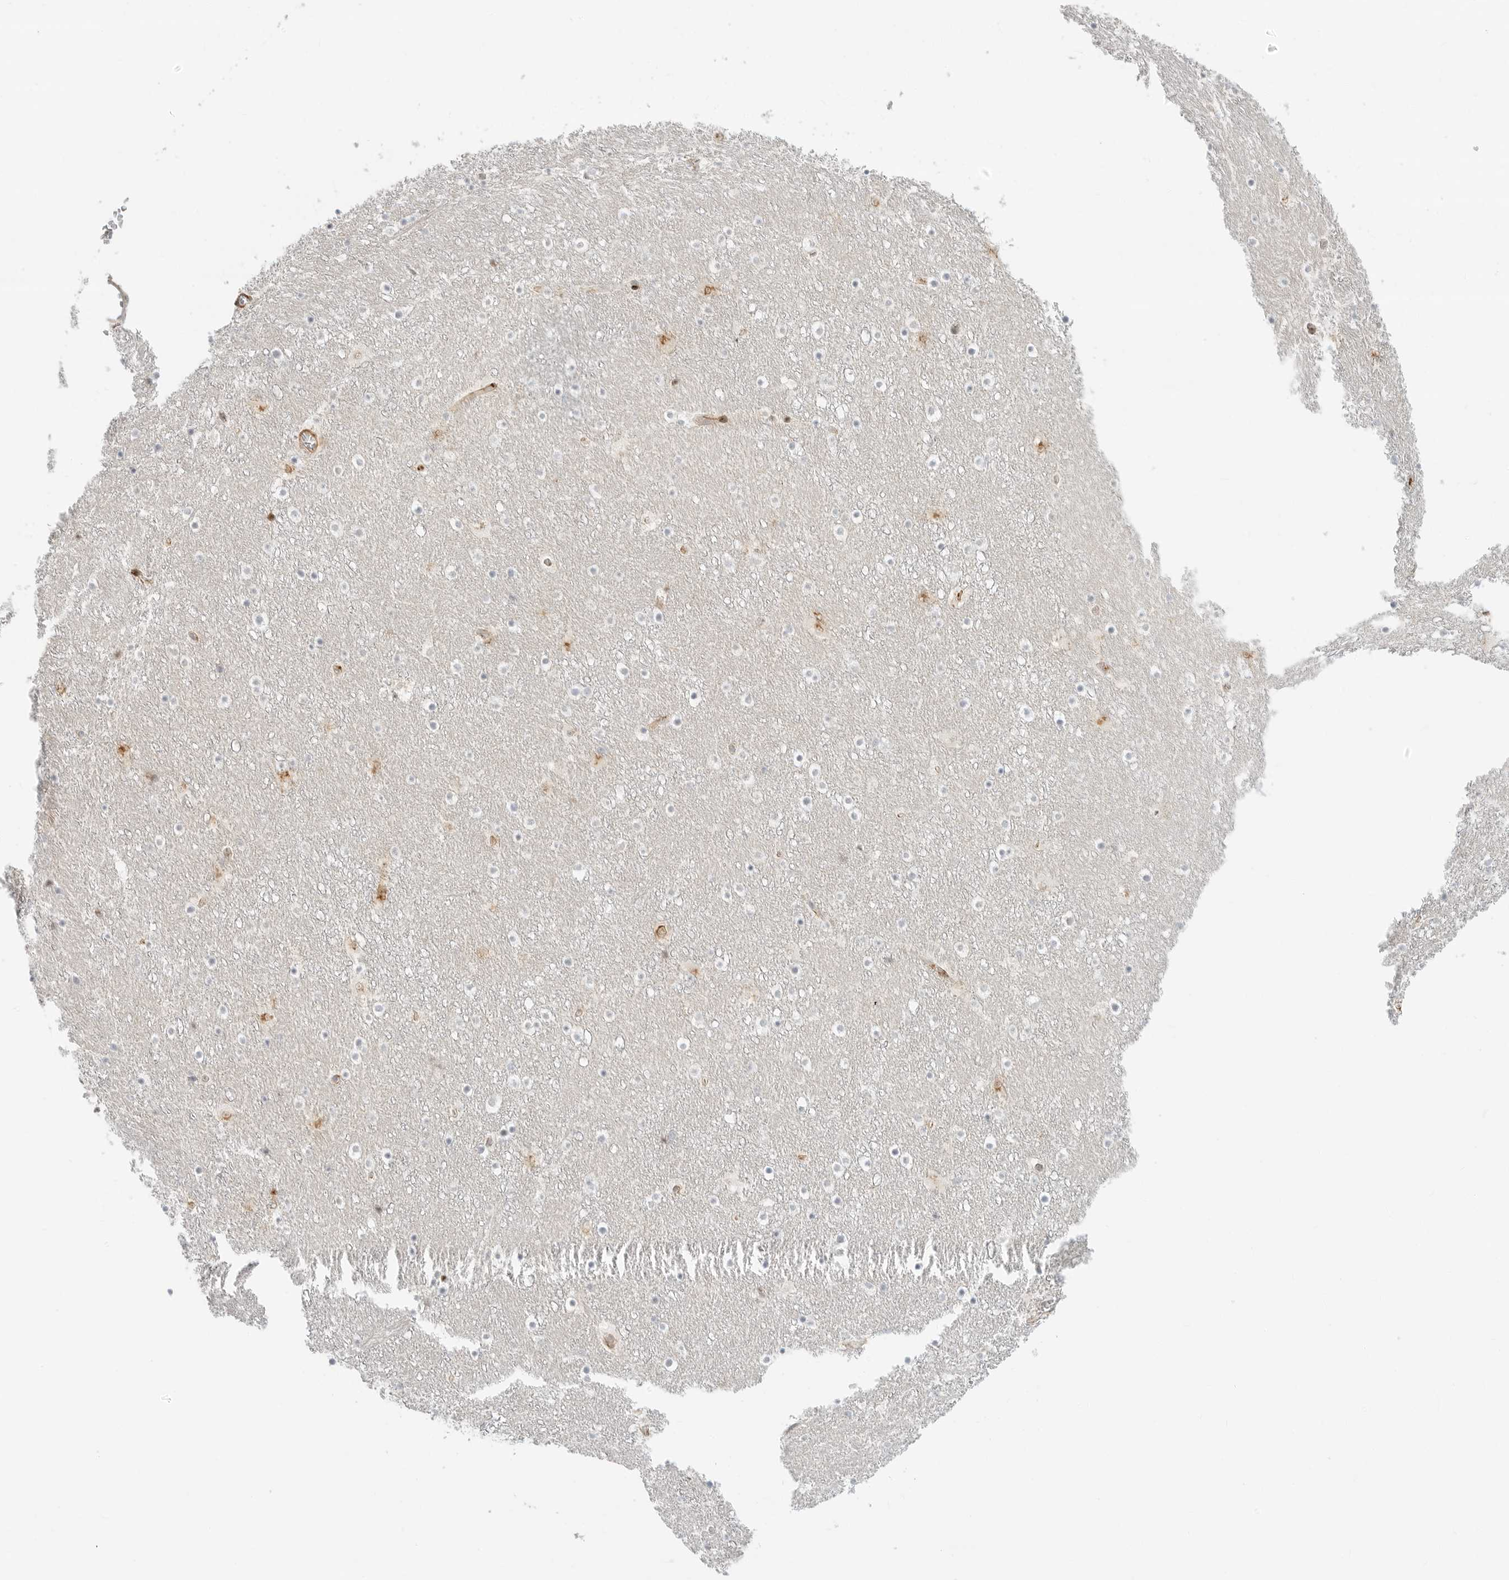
{"staining": {"intensity": "weak", "quantity": "<25%", "location": "cytoplasmic/membranous"}, "tissue": "caudate", "cell_type": "Glial cells", "image_type": "normal", "snomed": [{"axis": "morphology", "description": "Normal tissue, NOS"}, {"axis": "topography", "description": "Lateral ventricle wall"}], "caption": "The image reveals no significant positivity in glial cells of caudate. (DAB IHC with hematoxylin counter stain).", "gene": "C1QTNF1", "patient": {"sex": "male", "age": 45}}